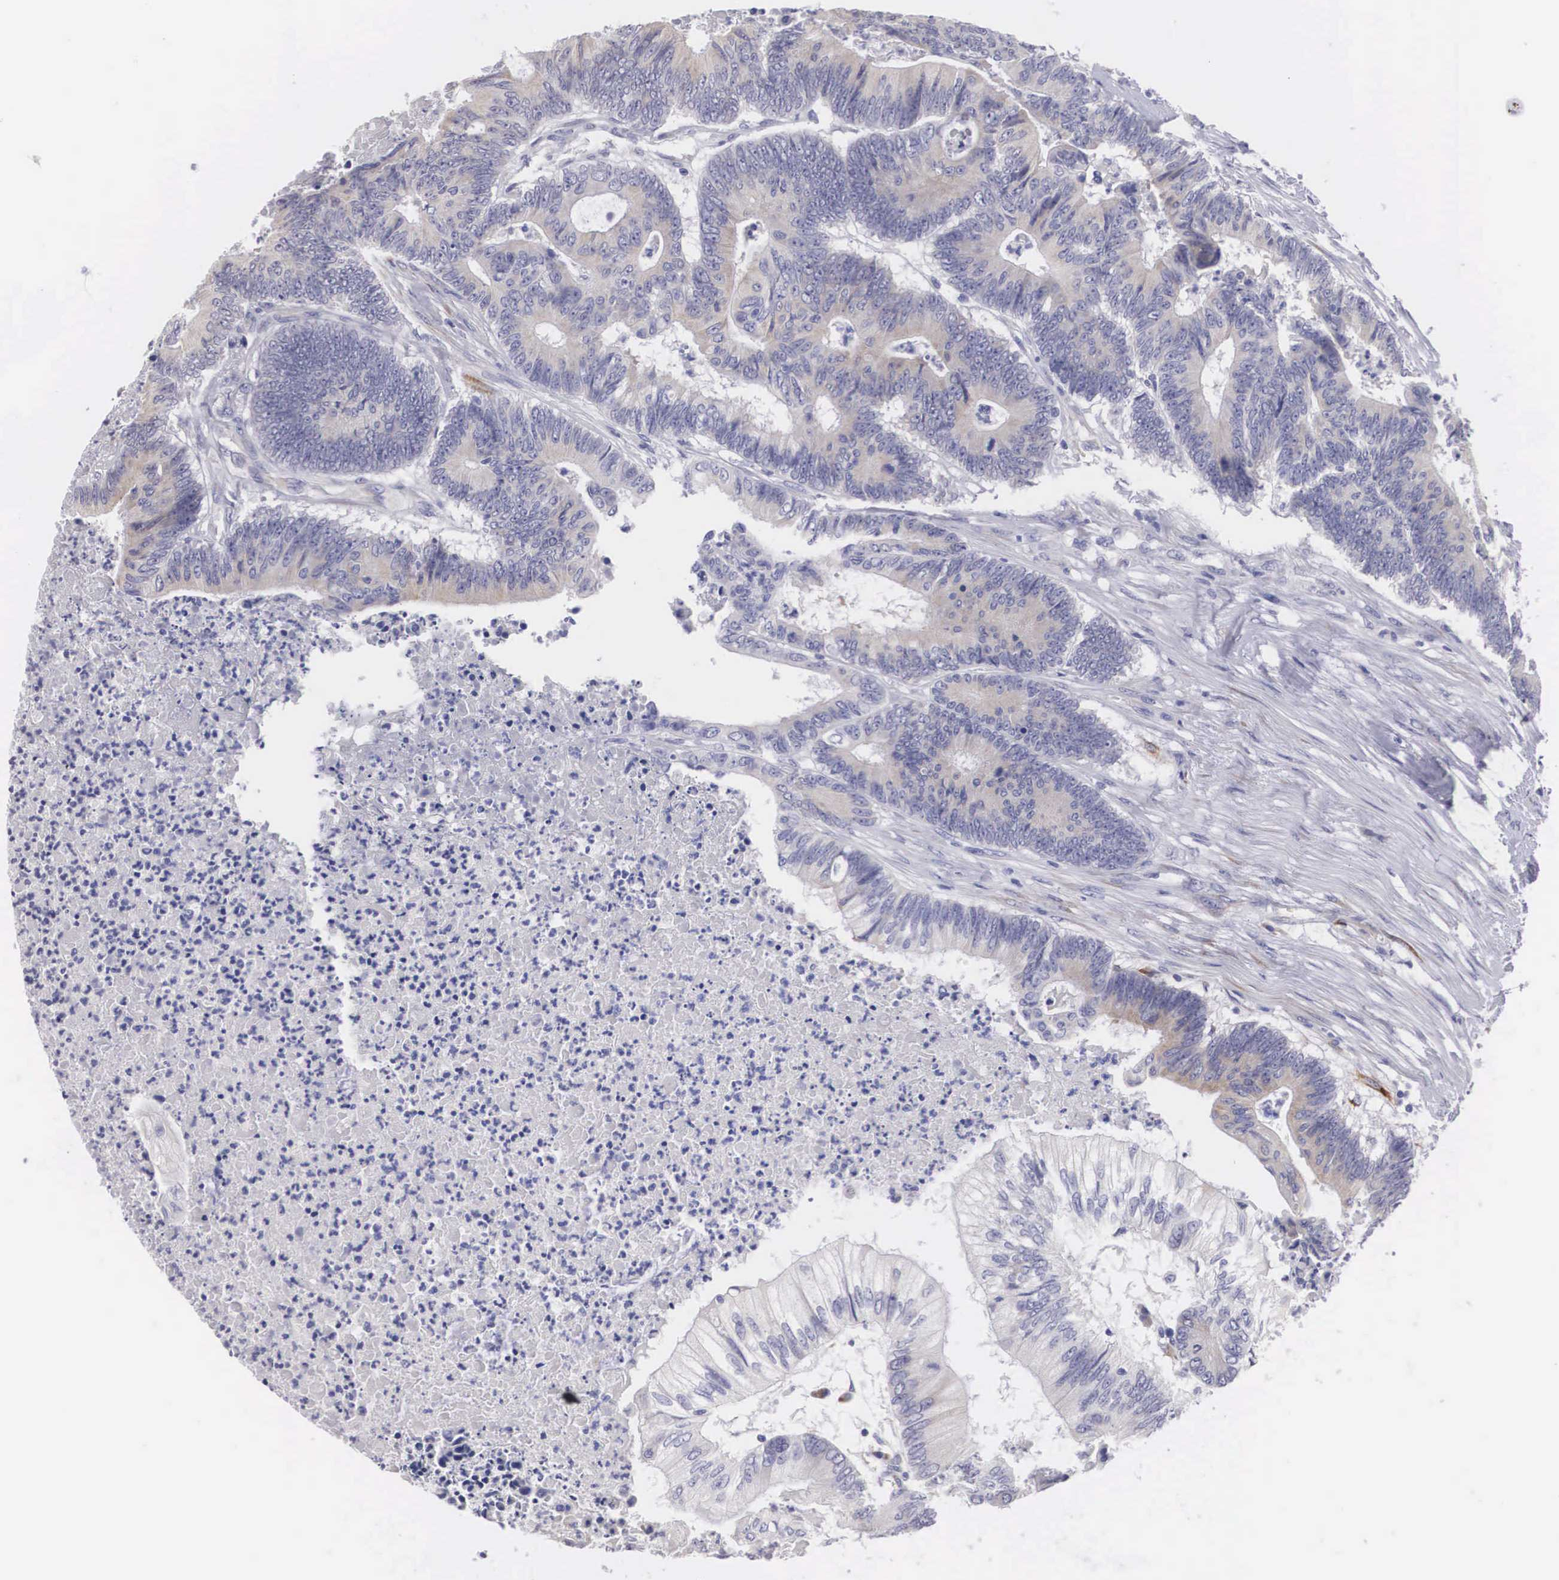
{"staining": {"intensity": "weak", "quantity": ">75%", "location": "cytoplasmic/membranous"}, "tissue": "colorectal cancer", "cell_type": "Tumor cells", "image_type": "cancer", "snomed": [{"axis": "morphology", "description": "Adenocarcinoma, NOS"}, {"axis": "topography", "description": "Colon"}], "caption": "A micrograph of human colorectal cancer (adenocarcinoma) stained for a protein displays weak cytoplasmic/membranous brown staining in tumor cells.", "gene": "ARMCX3", "patient": {"sex": "male", "age": 65}}